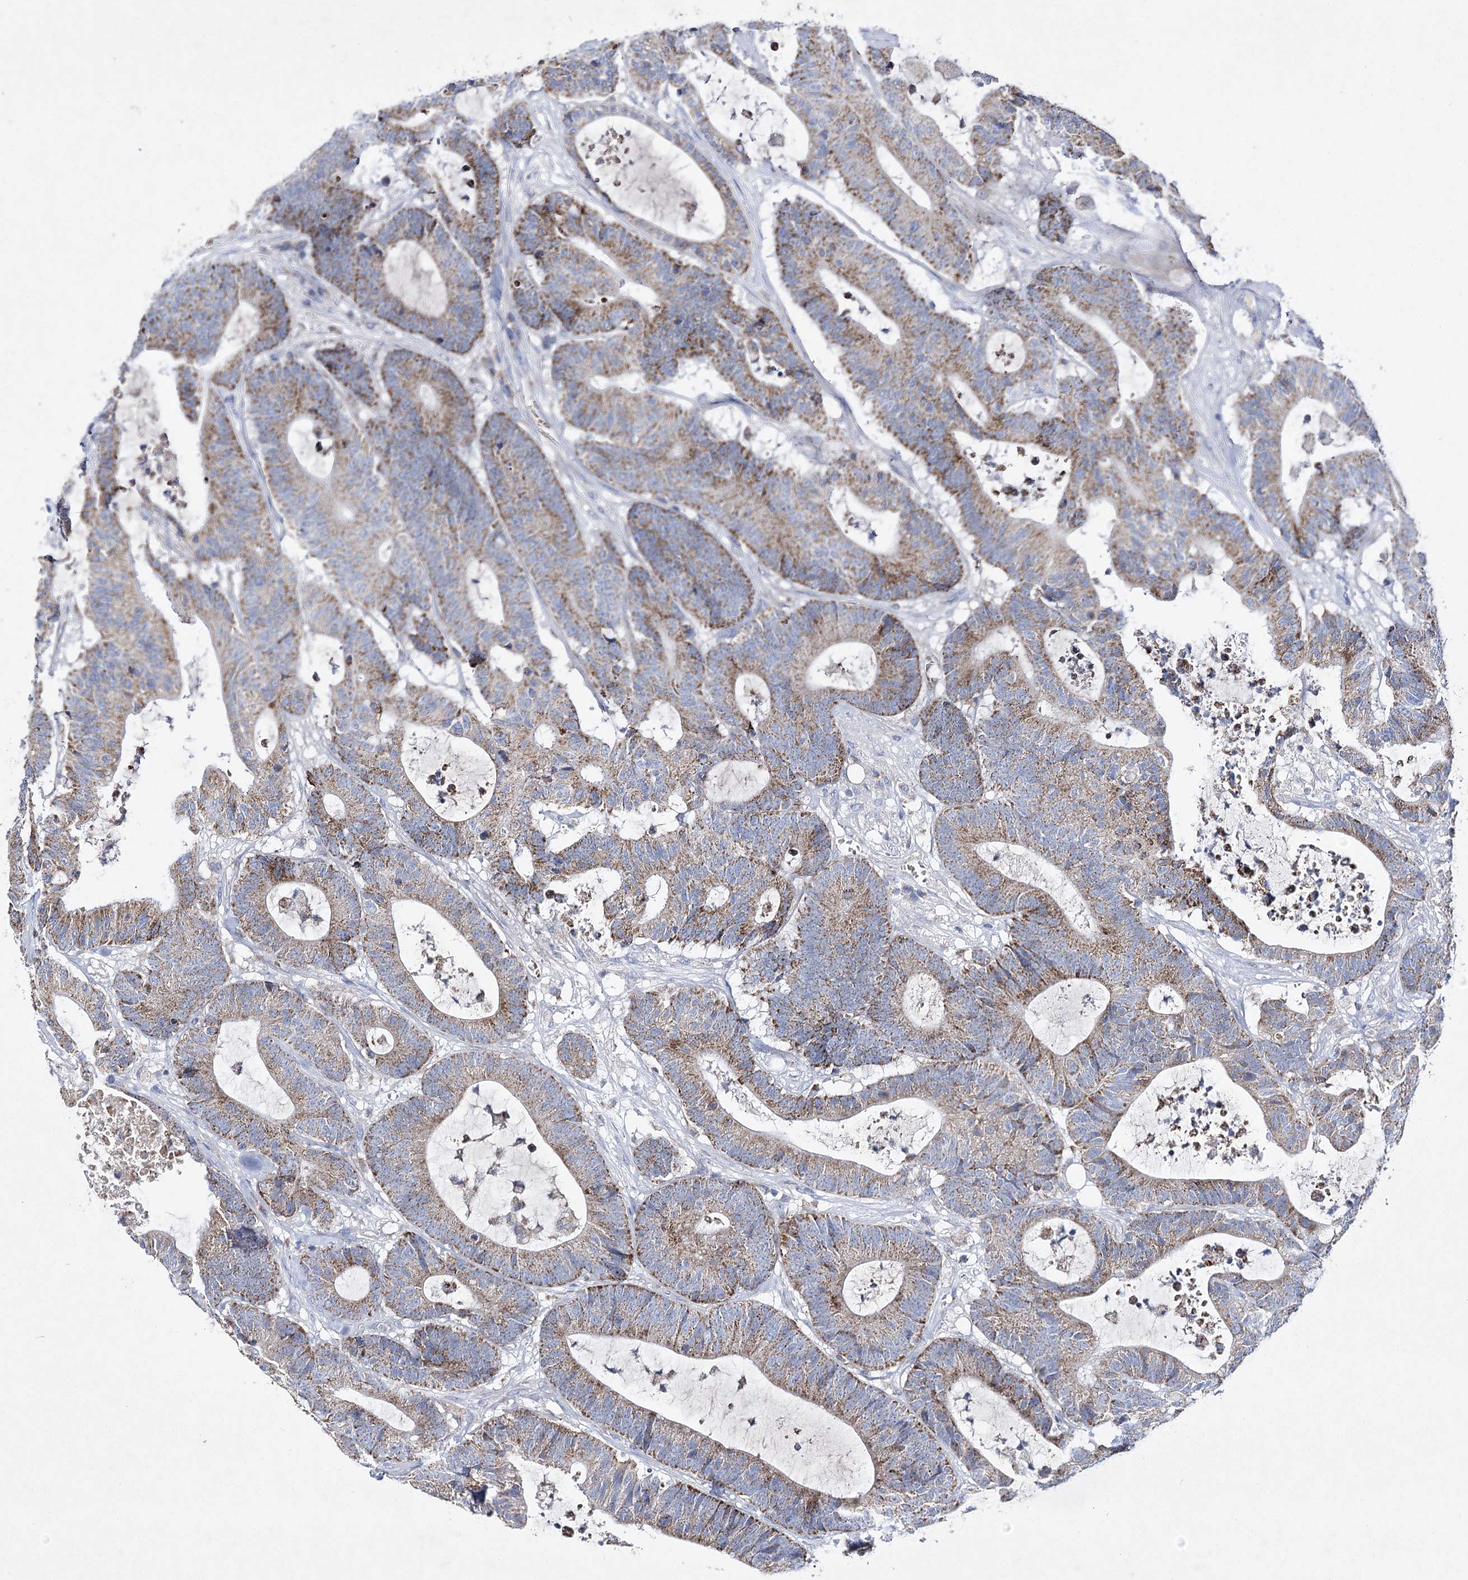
{"staining": {"intensity": "moderate", "quantity": ">75%", "location": "cytoplasmic/membranous"}, "tissue": "colorectal cancer", "cell_type": "Tumor cells", "image_type": "cancer", "snomed": [{"axis": "morphology", "description": "Adenocarcinoma, NOS"}, {"axis": "topography", "description": "Colon"}], "caption": "Brown immunohistochemical staining in human colorectal adenocarcinoma exhibits moderate cytoplasmic/membranous staining in about >75% of tumor cells.", "gene": "COX15", "patient": {"sex": "female", "age": 84}}